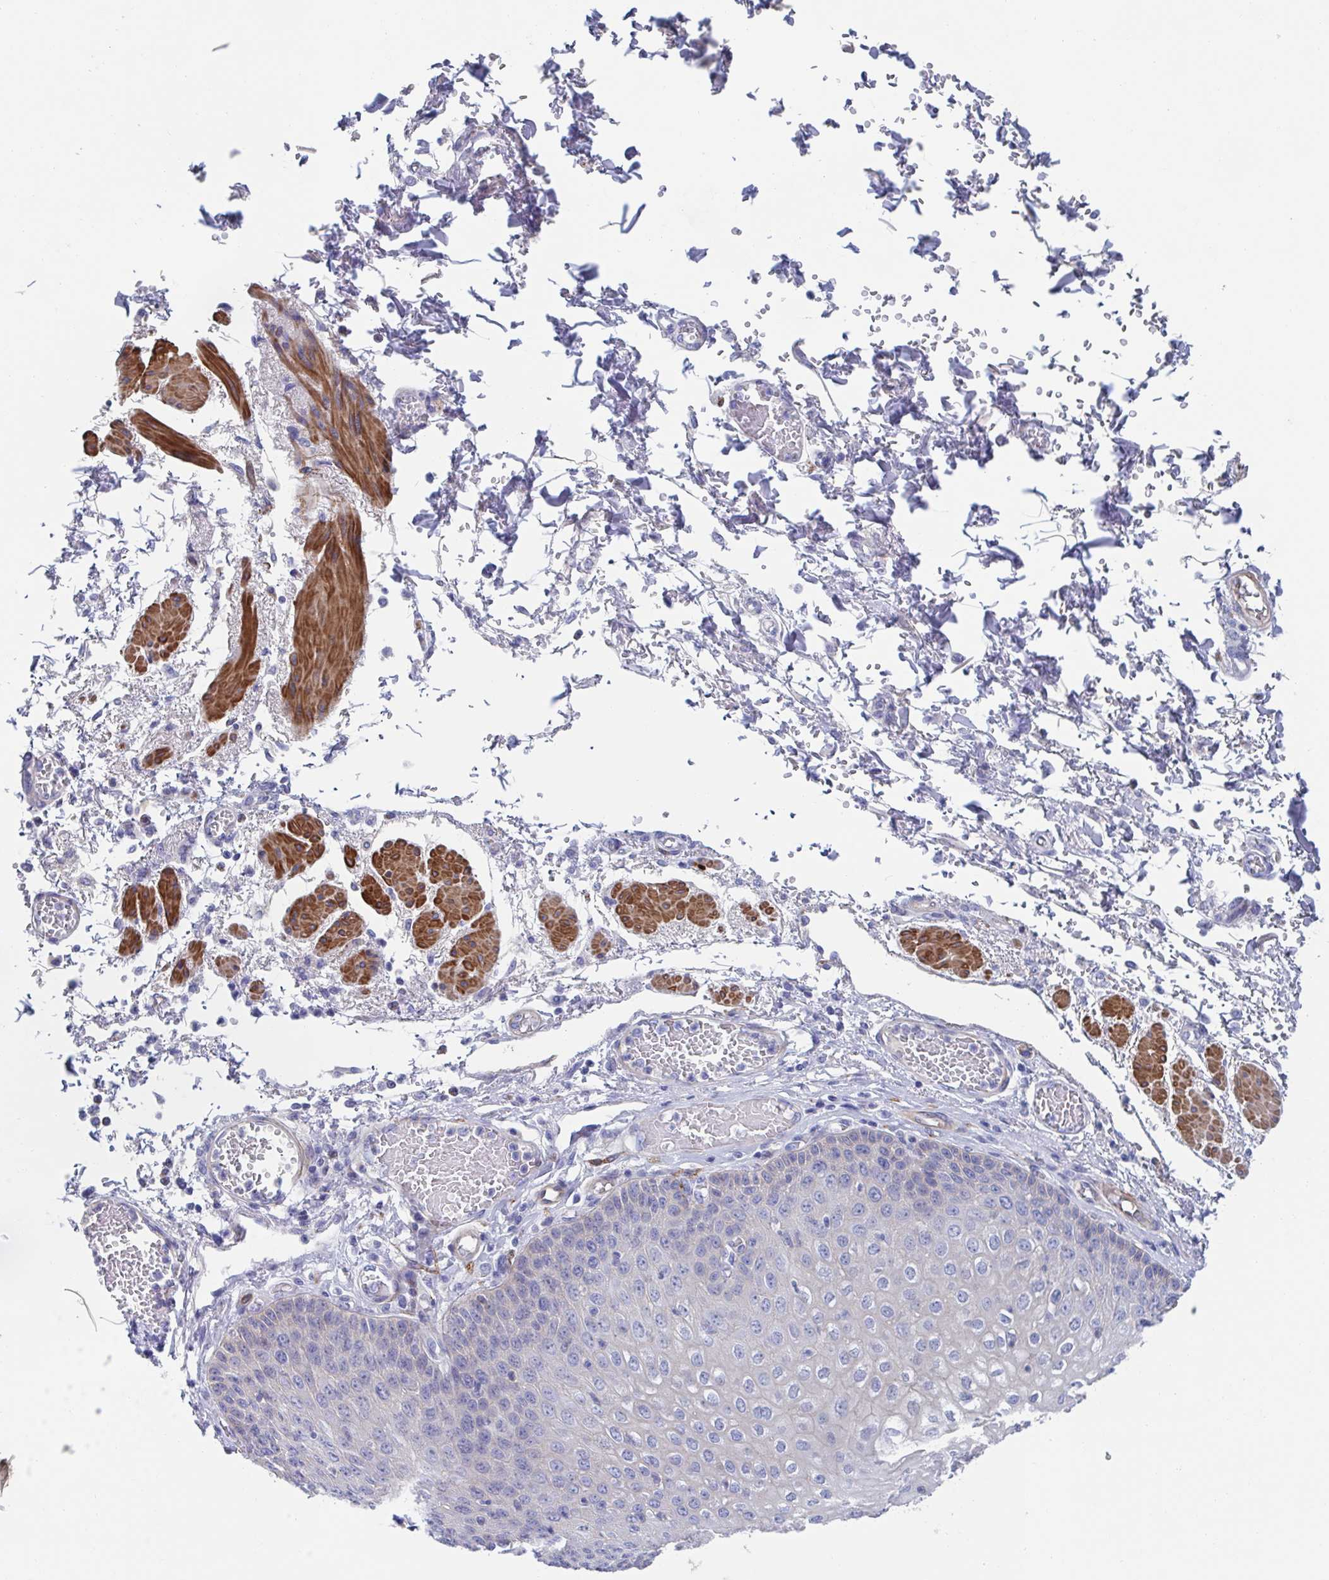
{"staining": {"intensity": "negative", "quantity": "none", "location": "none"}, "tissue": "esophagus", "cell_type": "Squamous epithelial cells", "image_type": "normal", "snomed": [{"axis": "morphology", "description": "Normal tissue, NOS"}, {"axis": "morphology", "description": "Adenocarcinoma, NOS"}, {"axis": "topography", "description": "Esophagus"}], "caption": "High power microscopy micrograph of an immunohistochemistry histopathology image of unremarkable esophagus, revealing no significant positivity in squamous epithelial cells. Brightfield microscopy of immunohistochemistry (IHC) stained with DAB (brown) and hematoxylin (blue), captured at high magnification.", "gene": "CDH2", "patient": {"sex": "male", "age": 81}}